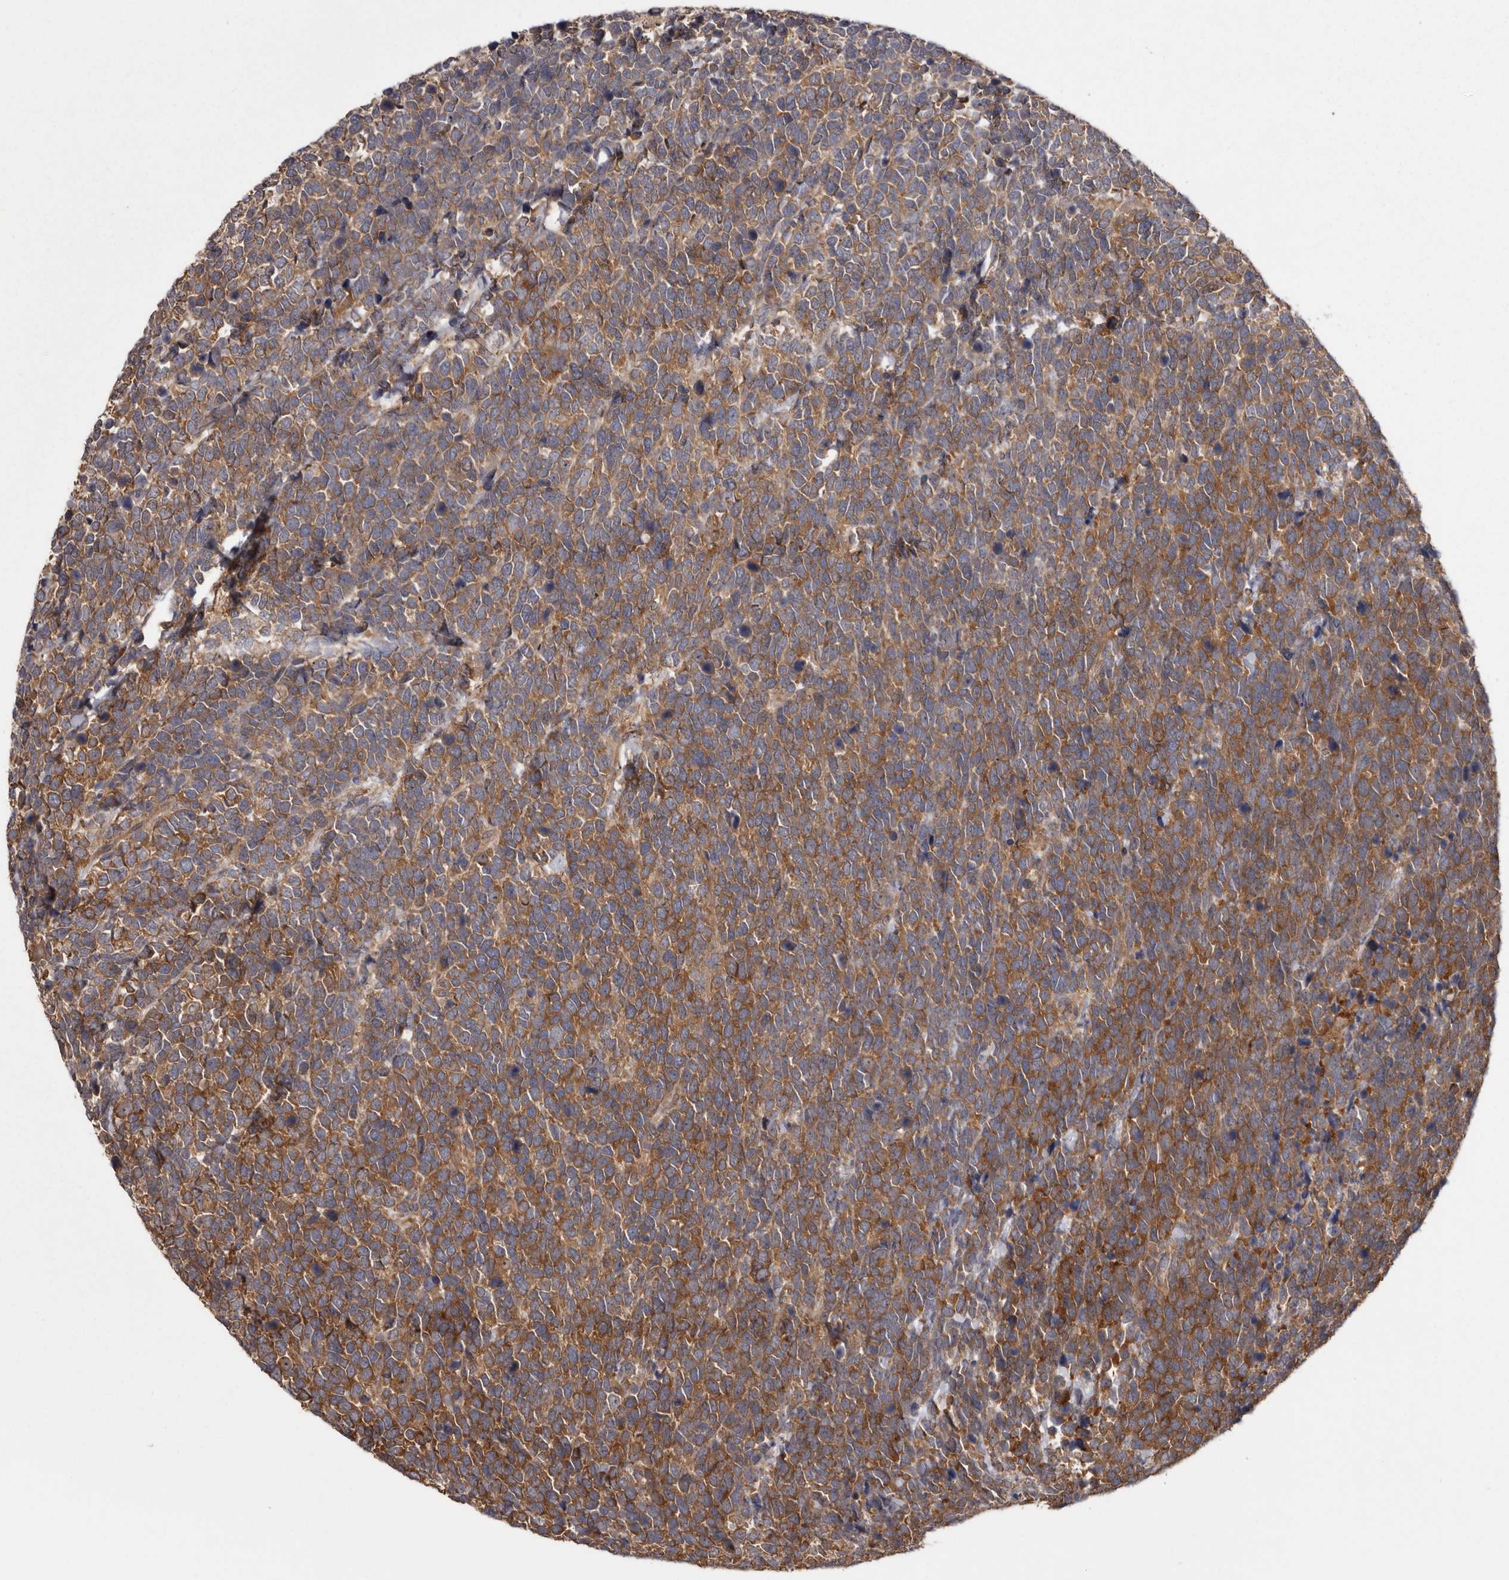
{"staining": {"intensity": "moderate", "quantity": ">75%", "location": "cytoplasmic/membranous"}, "tissue": "urothelial cancer", "cell_type": "Tumor cells", "image_type": "cancer", "snomed": [{"axis": "morphology", "description": "Urothelial carcinoma, High grade"}, {"axis": "topography", "description": "Urinary bladder"}], "caption": "Protein staining exhibits moderate cytoplasmic/membranous expression in about >75% of tumor cells in urothelial cancer.", "gene": "DARS1", "patient": {"sex": "female", "age": 82}}